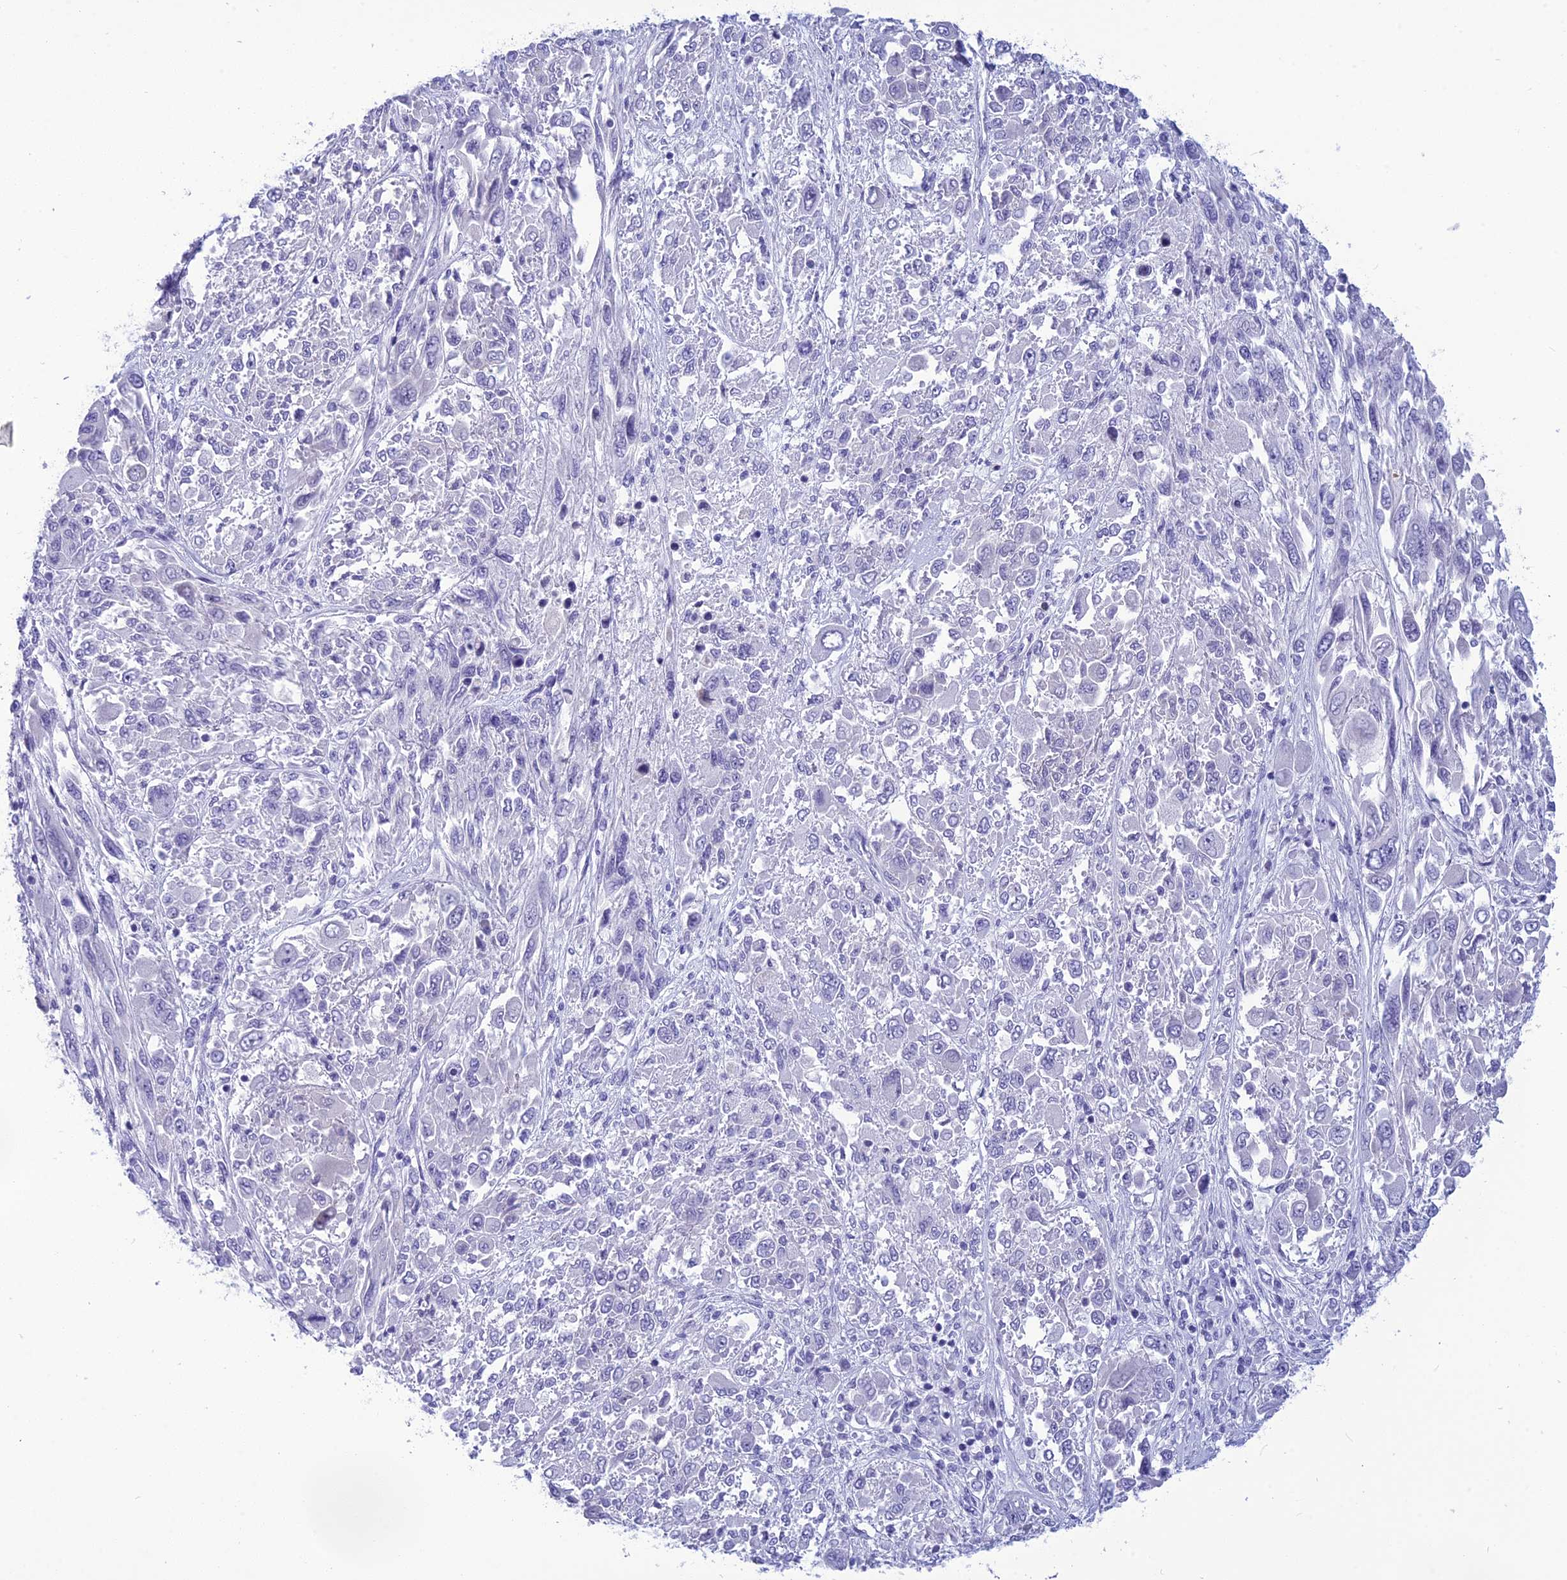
{"staining": {"intensity": "negative", "quantity": "none", "location": "none"}, "tissue": "melanoma", "cell_type": "Tumor cells", "image_type": "cancer", "snomed": [{"axis": "morphology", "description": "Malignant melanoma, NOS"}, {"axis": "topography", "description": "Skin"}], "caption": "Immunohistochemistry image of neoplastic tissue: melanoma stained with DAB exhibits no significant protein positivity in tumor cells.", "gene": "BBS2", "patient": {"sex": "female", "age": 91}}